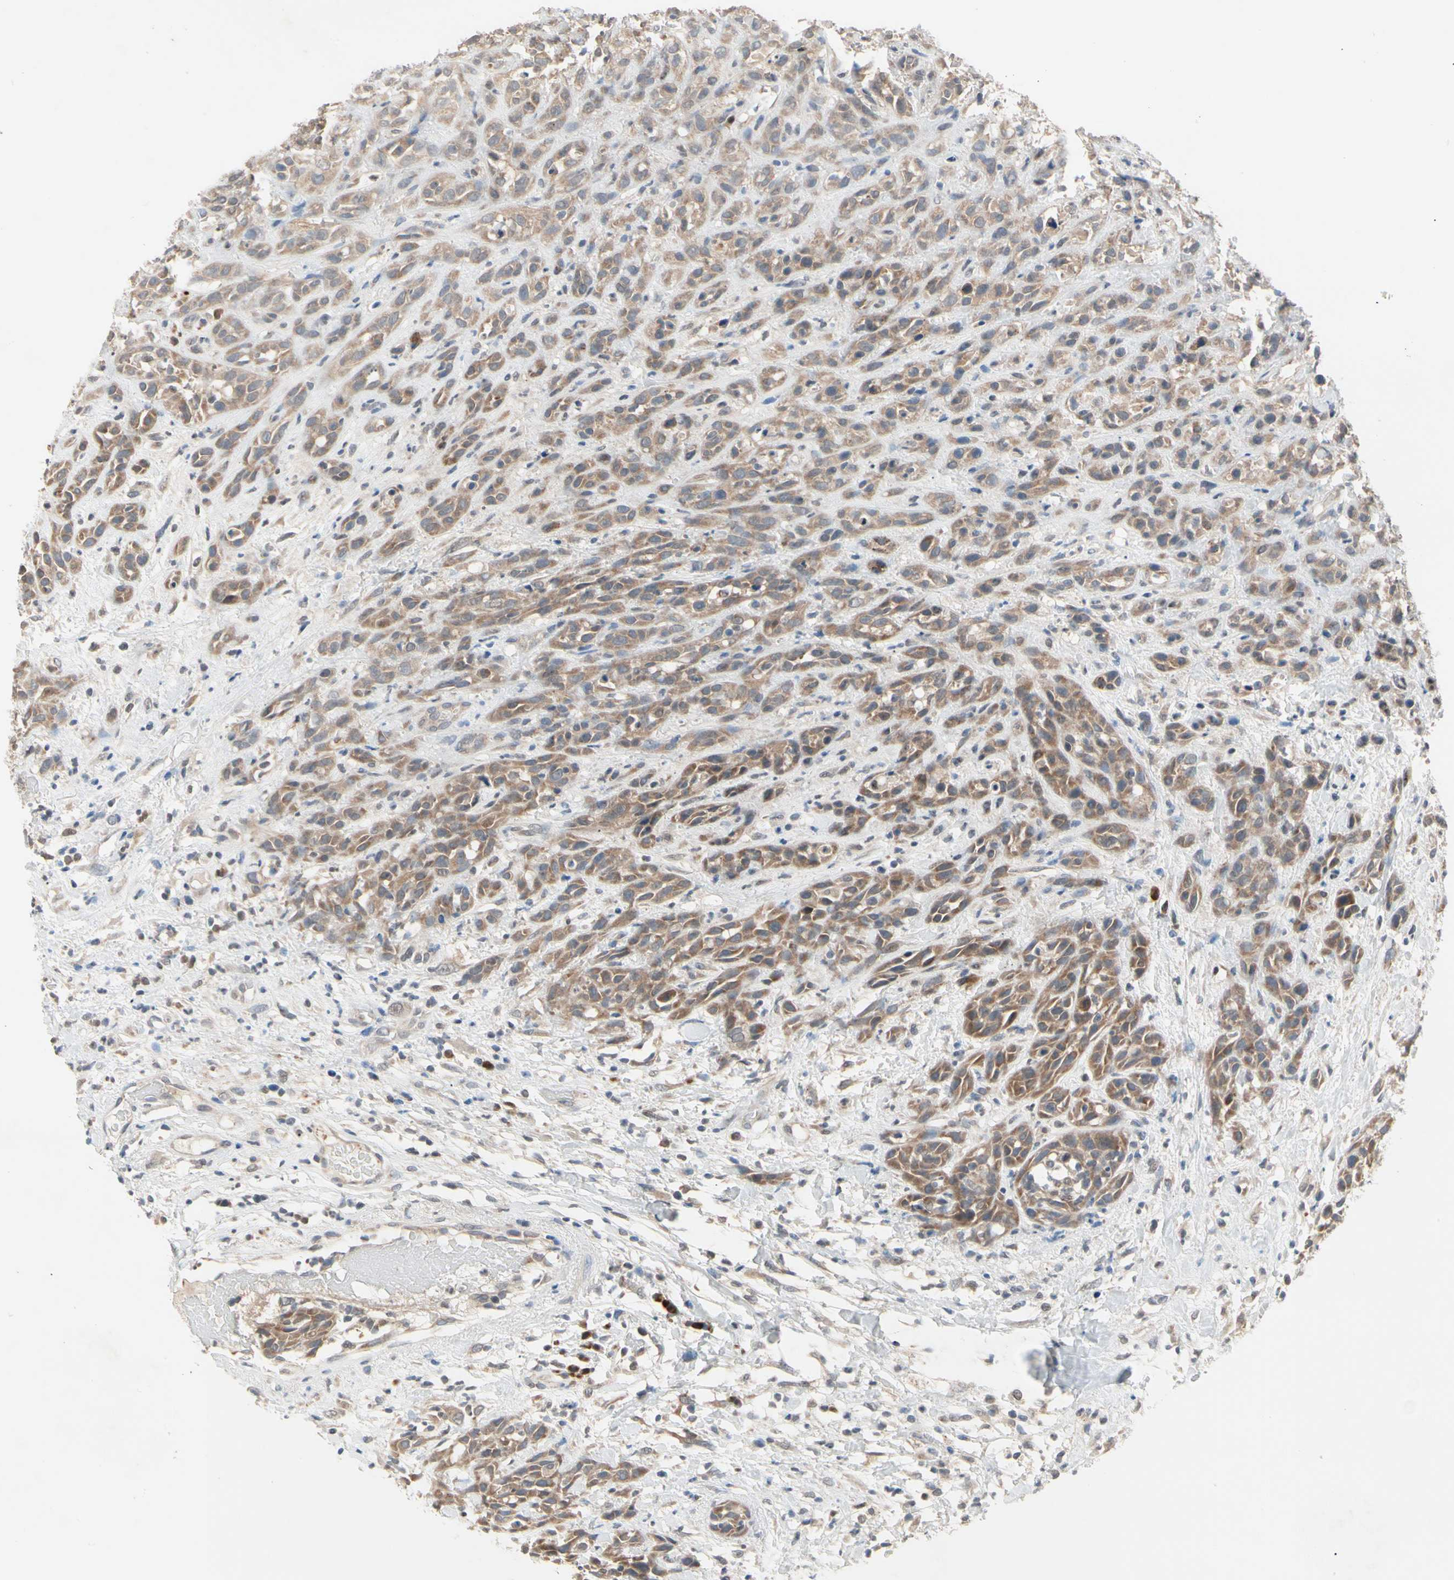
{"staining": {"intensity": "moderate", "quantity": ">75%", "location": "cytoplasmic/membranous"}, "tissue": "head and neck cancer", "cell_type": "Tumor cells", "image_type": "cancer", "snomed": [{"axis": "morphology", "description": "Normal tissue, NOS"}, {"axis": "morphology", "description": "Squamous cell carcinoma, NOS"}, {"axis": "topography", "description": "Cartilage tissue"}, {"axis": "topography", "description": "Head-Neck"}], "caption": "A high-resolution histopathology image shows immunohistochemistry (IHC) staining of squamous cell carcinoma (head and neck), which displays moderate cytoplasmic/membranous expression in approximately >75% of tumor cells. The protein is stained brown, and the nuclei are stained in blue (DAB (3,3'-diaminobenzidine) IHC with brightfield microscopy, high magnification).", "gene": "MARK1", "patient": {"sex": "male", "age": 62}}